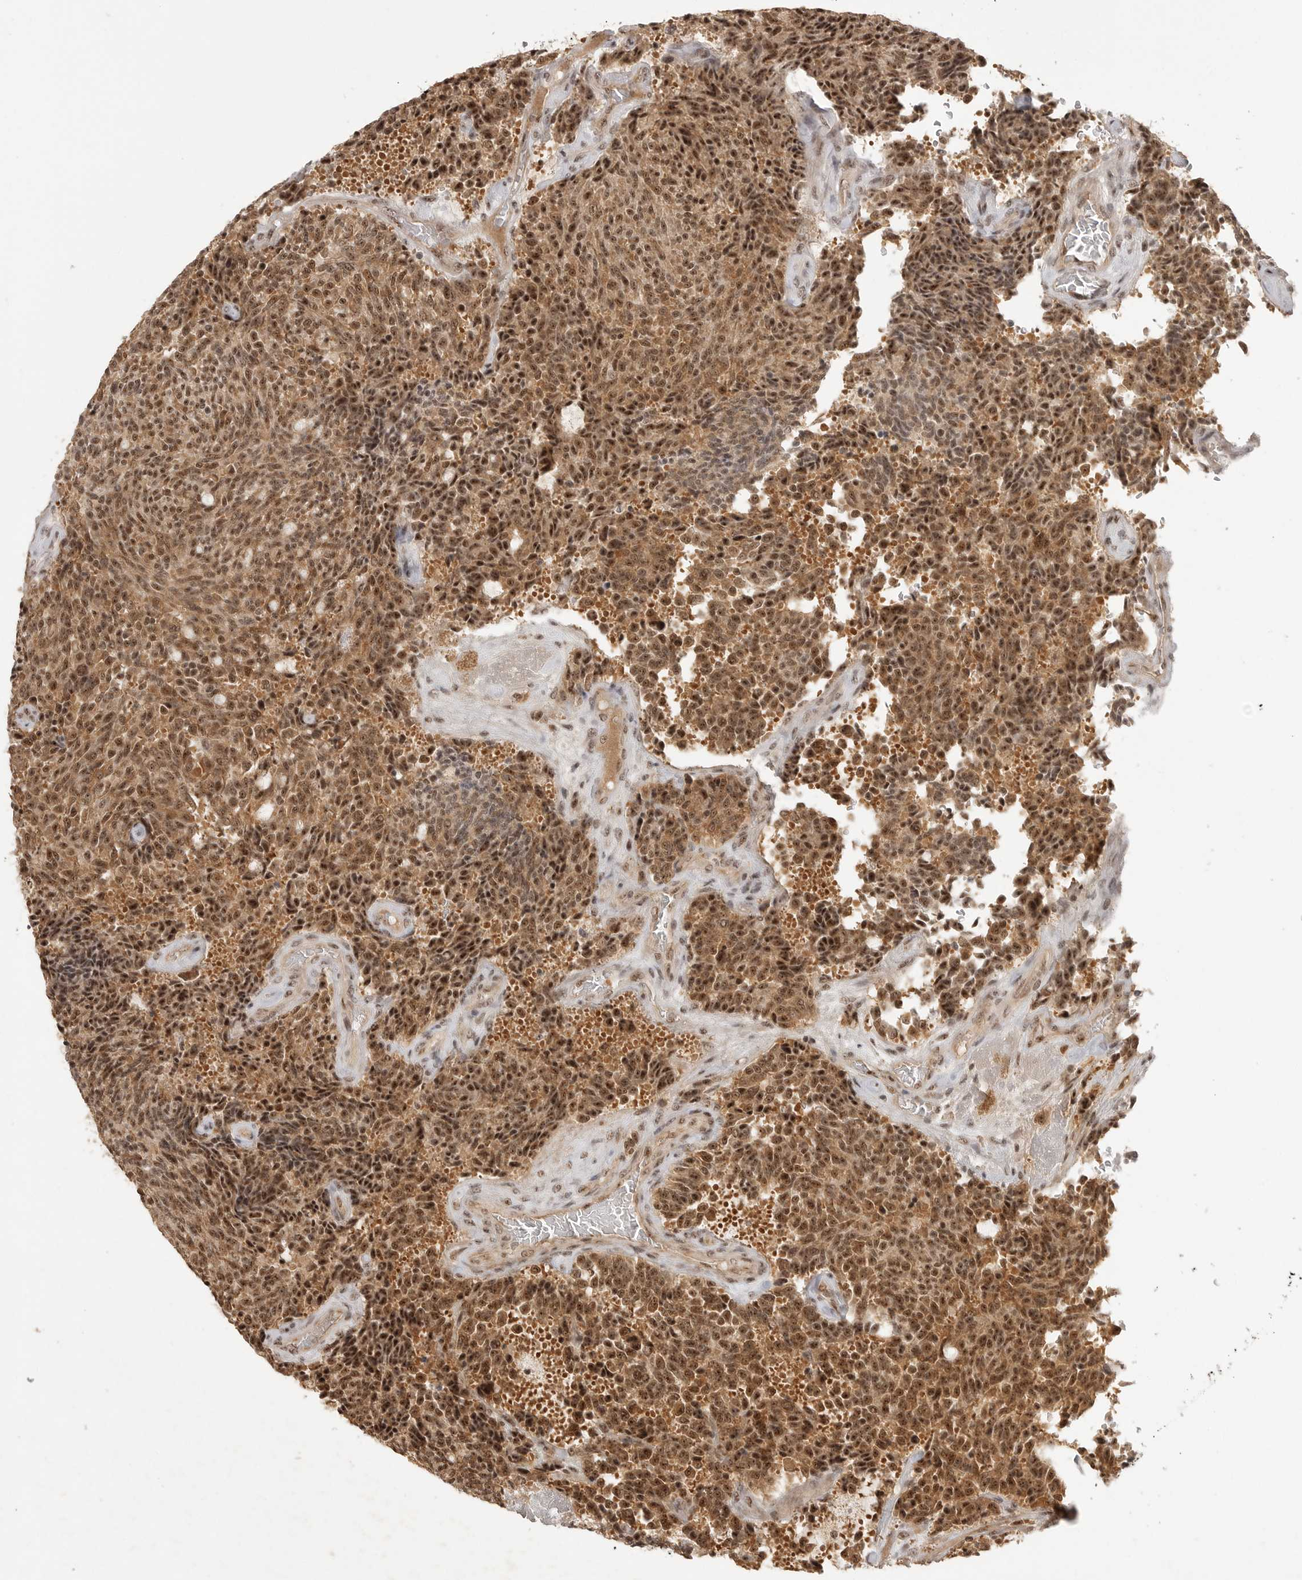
{"staining": {"intensity": "moderate", "quantity": ">75%", "location": "cytoplasmic/membranous,nuclear"}, "tissue": "carcinoid", "cell_type": "Tumor cells", "image_type": "cancer", "snomed": [{"axis": "morphology", "description": "Carcinoid, malignant, NOS"}, {"axis": "topography", "description": "Pancreas"}], "caption": "This photomicrograph demonstrates malignant carcinoid stained with immunohistochemistry (IHC) to label a protein in brown. The cytoplasmic/membranous and nuclear of tumor cells show moderate positivity for the protein. Nuclei are counter-stained blue.", "gene": "POMP", "patient": {"sex": "female", "age": 54}}